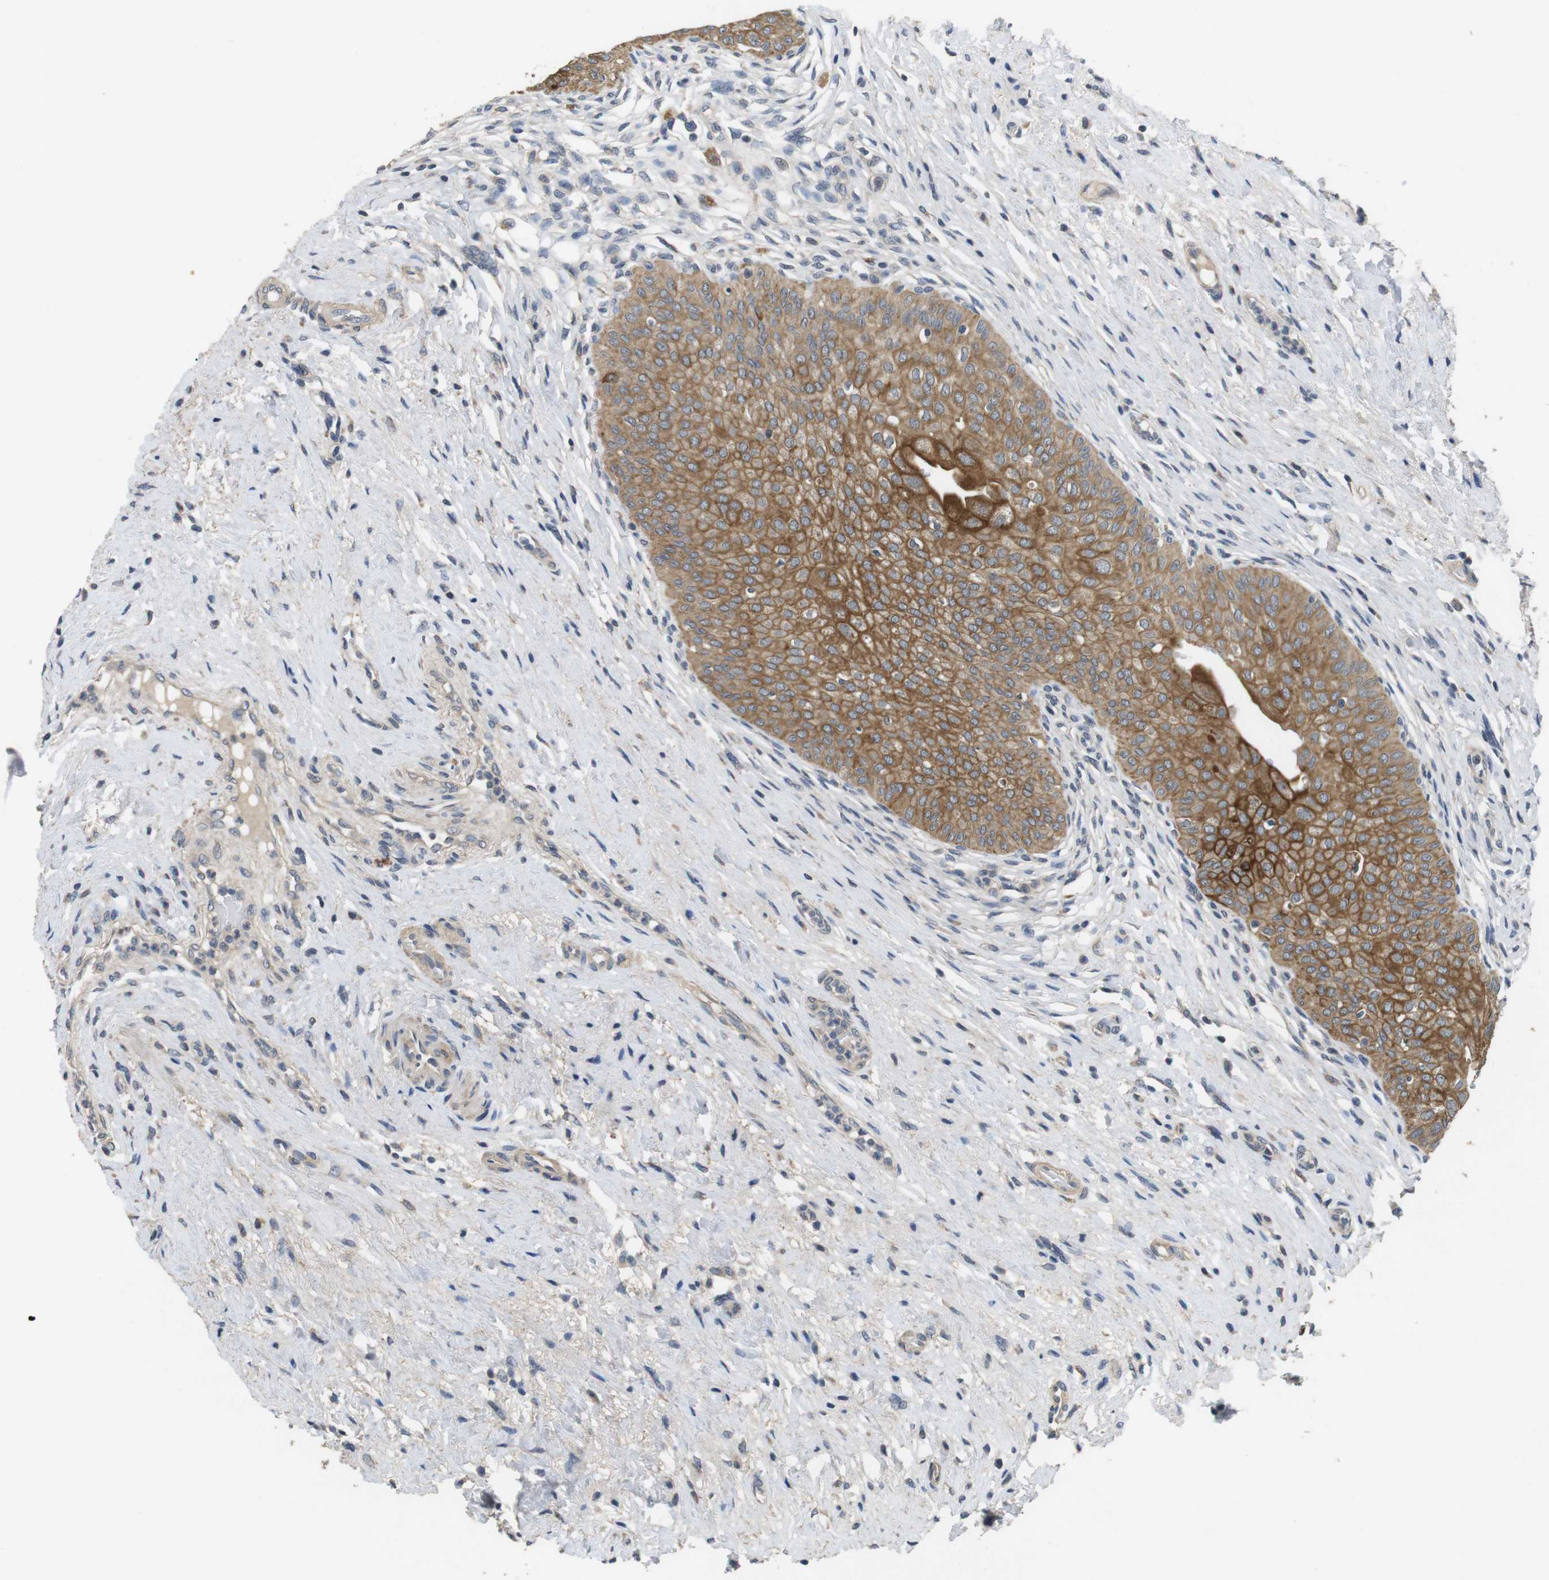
{"staining": {"intensity": "strong", "quantity": ">75%", "location": "cytoplasmic/membranous"}, "tissue": "urinary bladder", "cell_type": "Urothelial cells", "image_type": "normal", "snomed": [{"axis": "morphology", "description": "Normal tissue, NOS"}, {"axis": "topography", "description": "Urinary bladder"}], "caption": "Human urinary bladder stained for a protein (brown) reveals strong cytoplasmic/membranous positive expression in approximately >75% of urothelial cells.", "gene": "ADGRL3", "patient": {"sex": "male", "age": 46}}